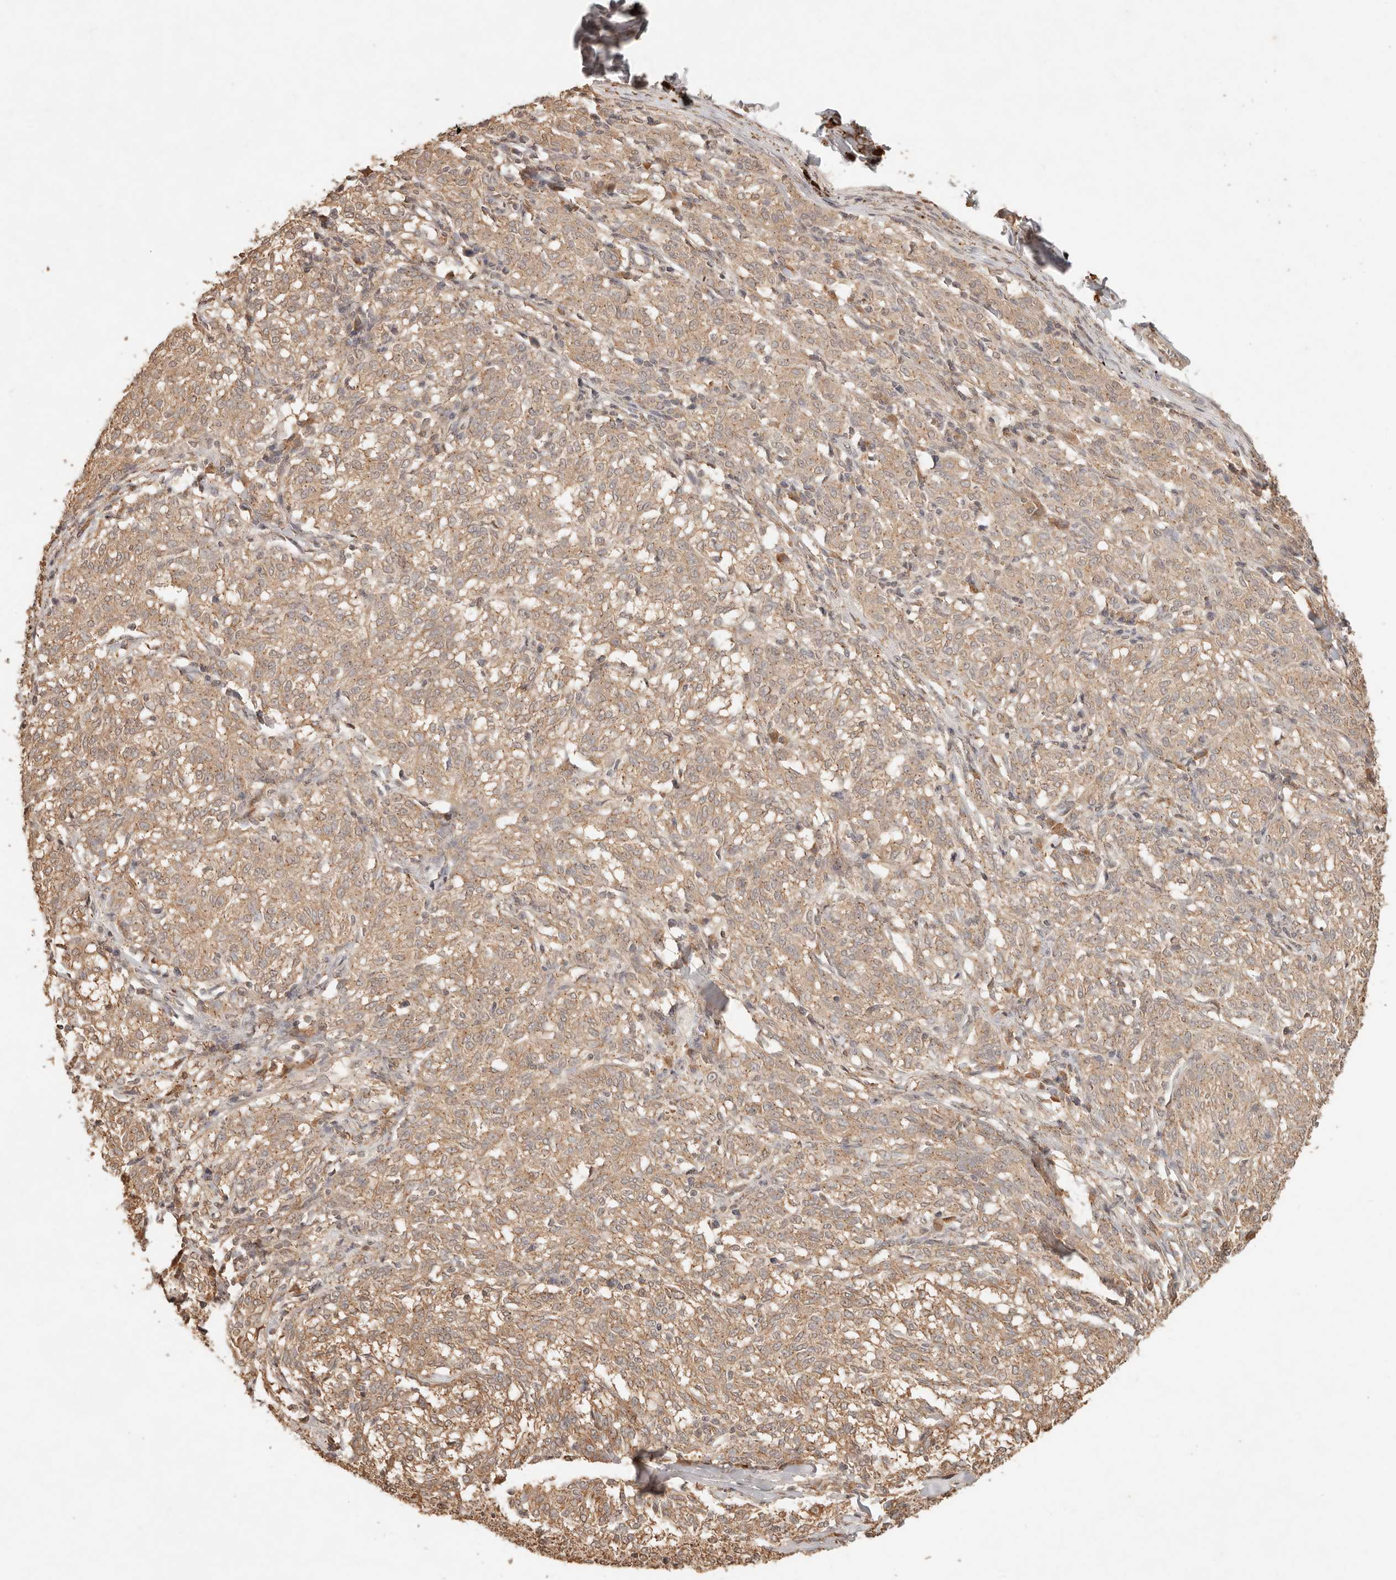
{"staining": {"intensity": "moderate", "quantity": ">75%", "location": "cytoplasmic/membranous"}, "tissue": "melanoma", "cell_type": "Tumor cells", "image_type": "cancer", "snomed": [{"axis": "morphology", "description": "Malignant melanoma, NOS"}, {"axis": "topography", "description": "Skin"}], "caption": "Immunohistochemistry image of human melanoma stained for a protein (brown), which exhibits medium levels of moderate cytoplasmic/membranous positivity in about >75% of tumor cells.", "gene": "LMO4", "patient": {"sex": "female", "age": 72}}